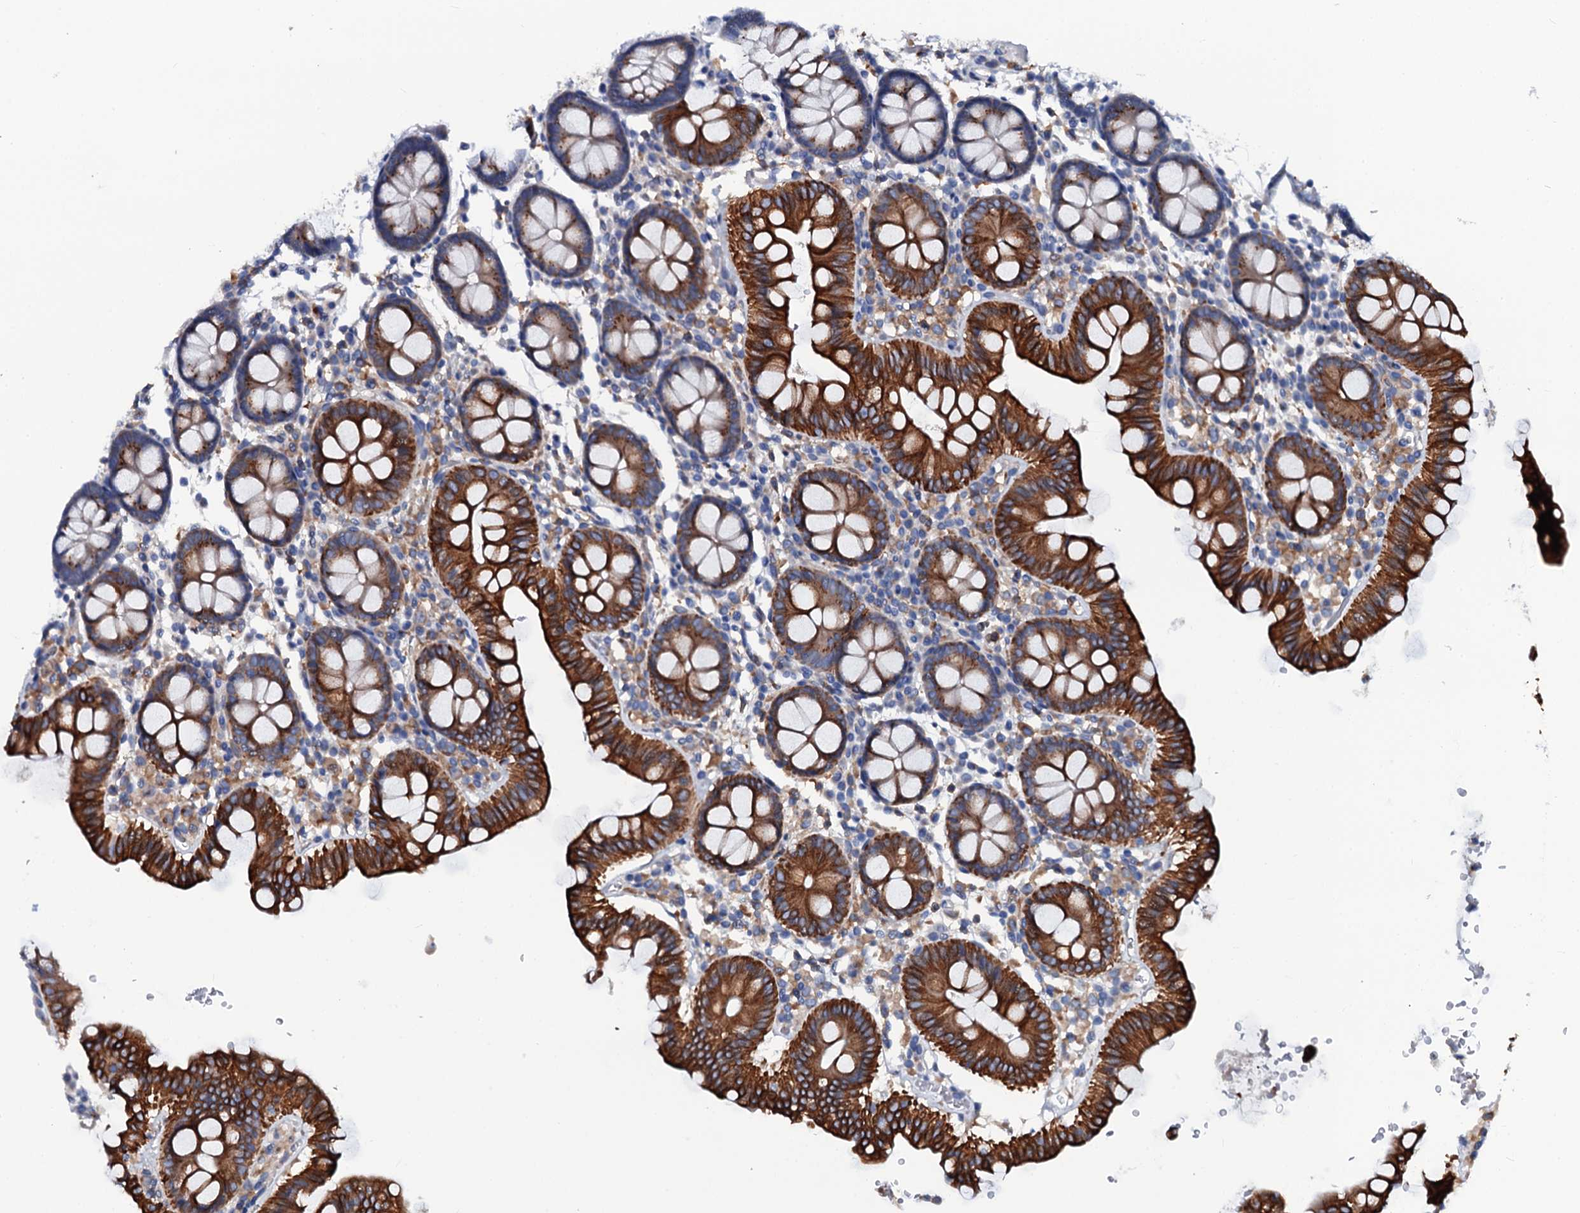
{"staining": {"intensity": "strong", "quantity": ">75%", "location": "cytoplasmic/membranous"}, "tissue": "colon", "cell_type": "Glandular cells", "image_type": "normal", "snomed": [{"axis": "morphology", "description": "Normal tissue, NOS"}, {"axis": "topography", "description": "Colon"}], "caption": "Brown immunohistochemical staining in benign human colon reveals strong cytoplasmic/membranous positivity in approximately >75% of glandular cells. (DAB (3,3'-diaminobenzidine) = brown stain, brightfield microscopy at high magnification).", "gene": "OTOL1", "patient": {"sex": "male", "age": 75}}